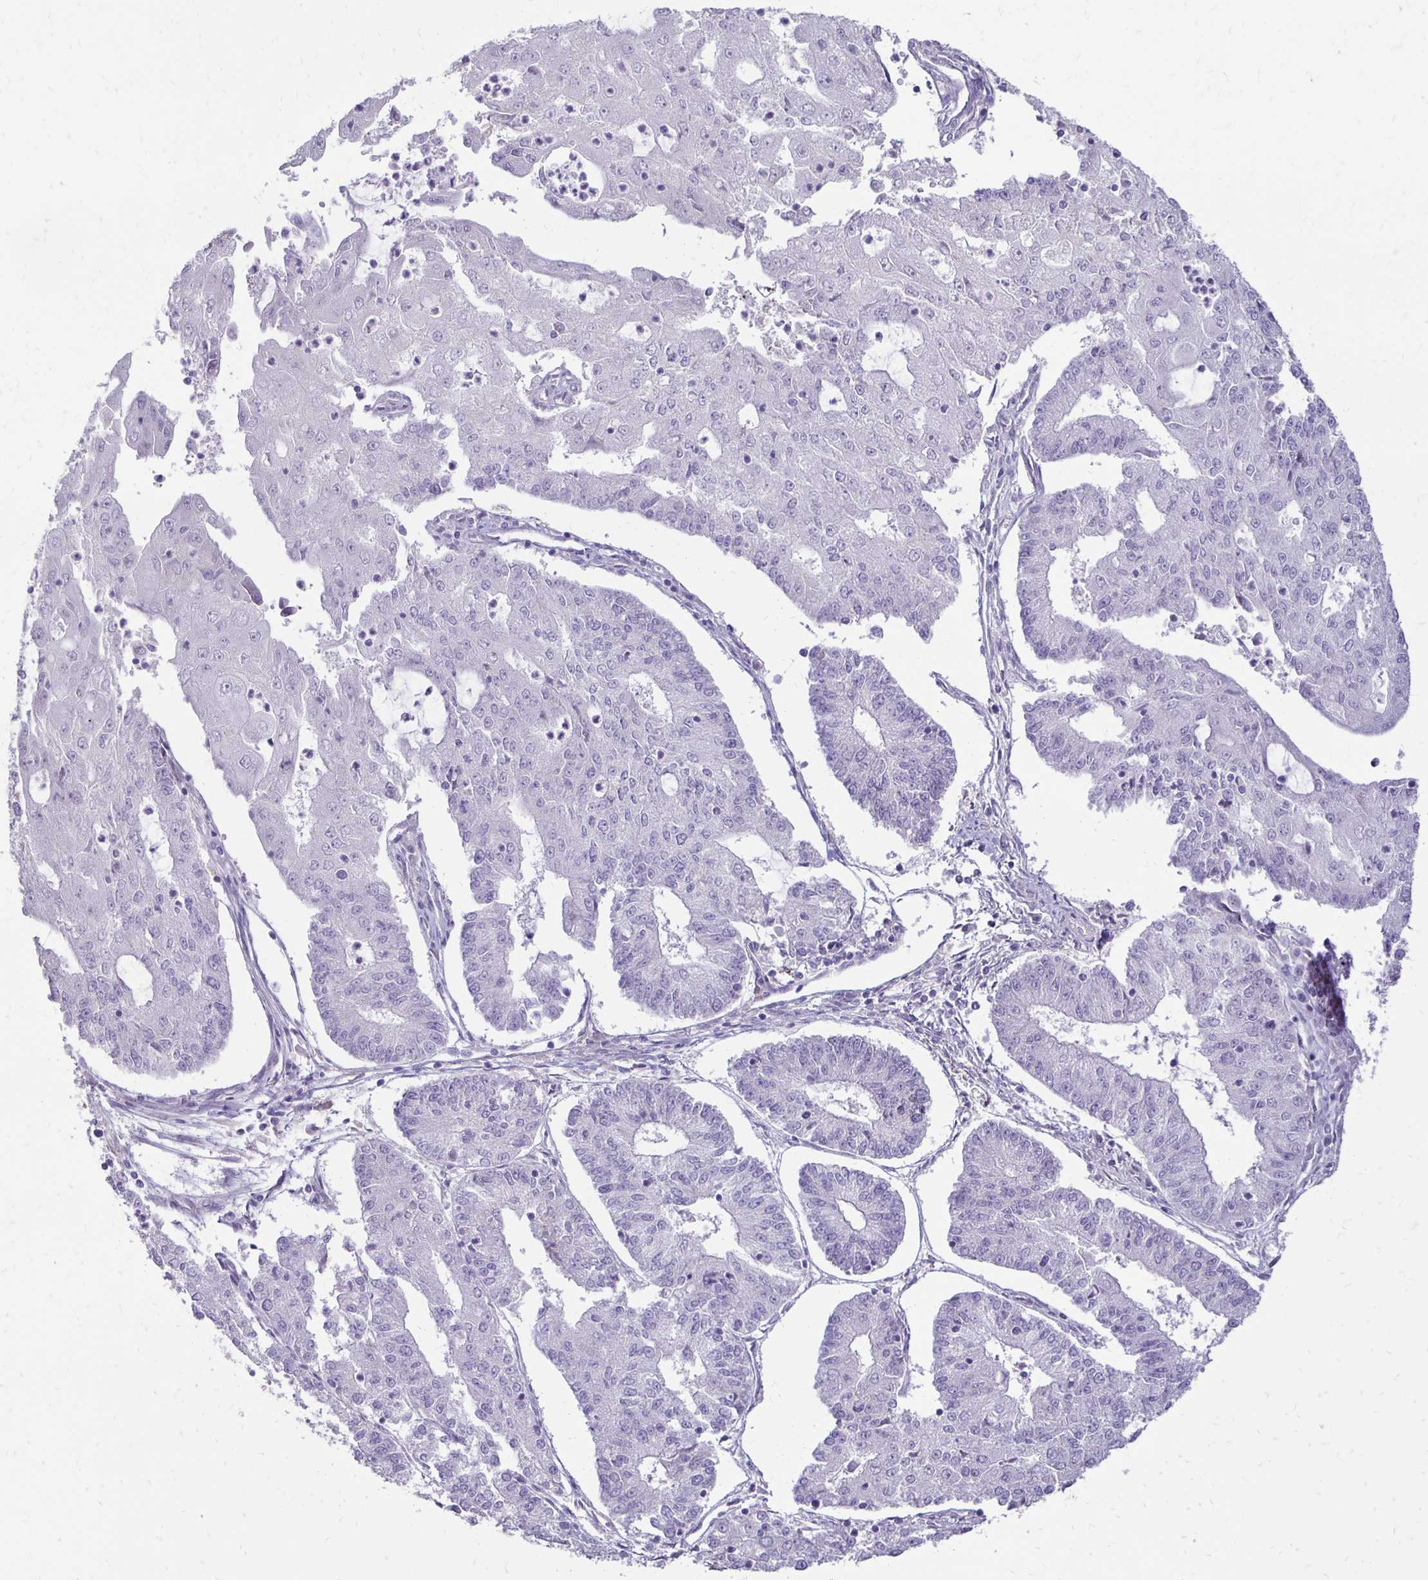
{"staining": {"intensity": "negative", "quantity": "none", "location": "none"}, "tissue": "endometrial cancer", "cell_type": "Tumor cells", "image_type": "cancer", "snomed": [{"axis": "morphology", "description": "Adenocarcinoma, NOS"}, {"axis": "topography", "description": "Endometrium"}], "caption": "High power microscopy photomicrograph of an immunohistochemistry image of adenocarcinoma (endometrial), revealing no significant positivity in tumor cells. (Brightfield microscopy of DAB immunohistochemistry at high magnification).", "gene": "GAS2", "patient": {"sex": "female", "age": 56}}